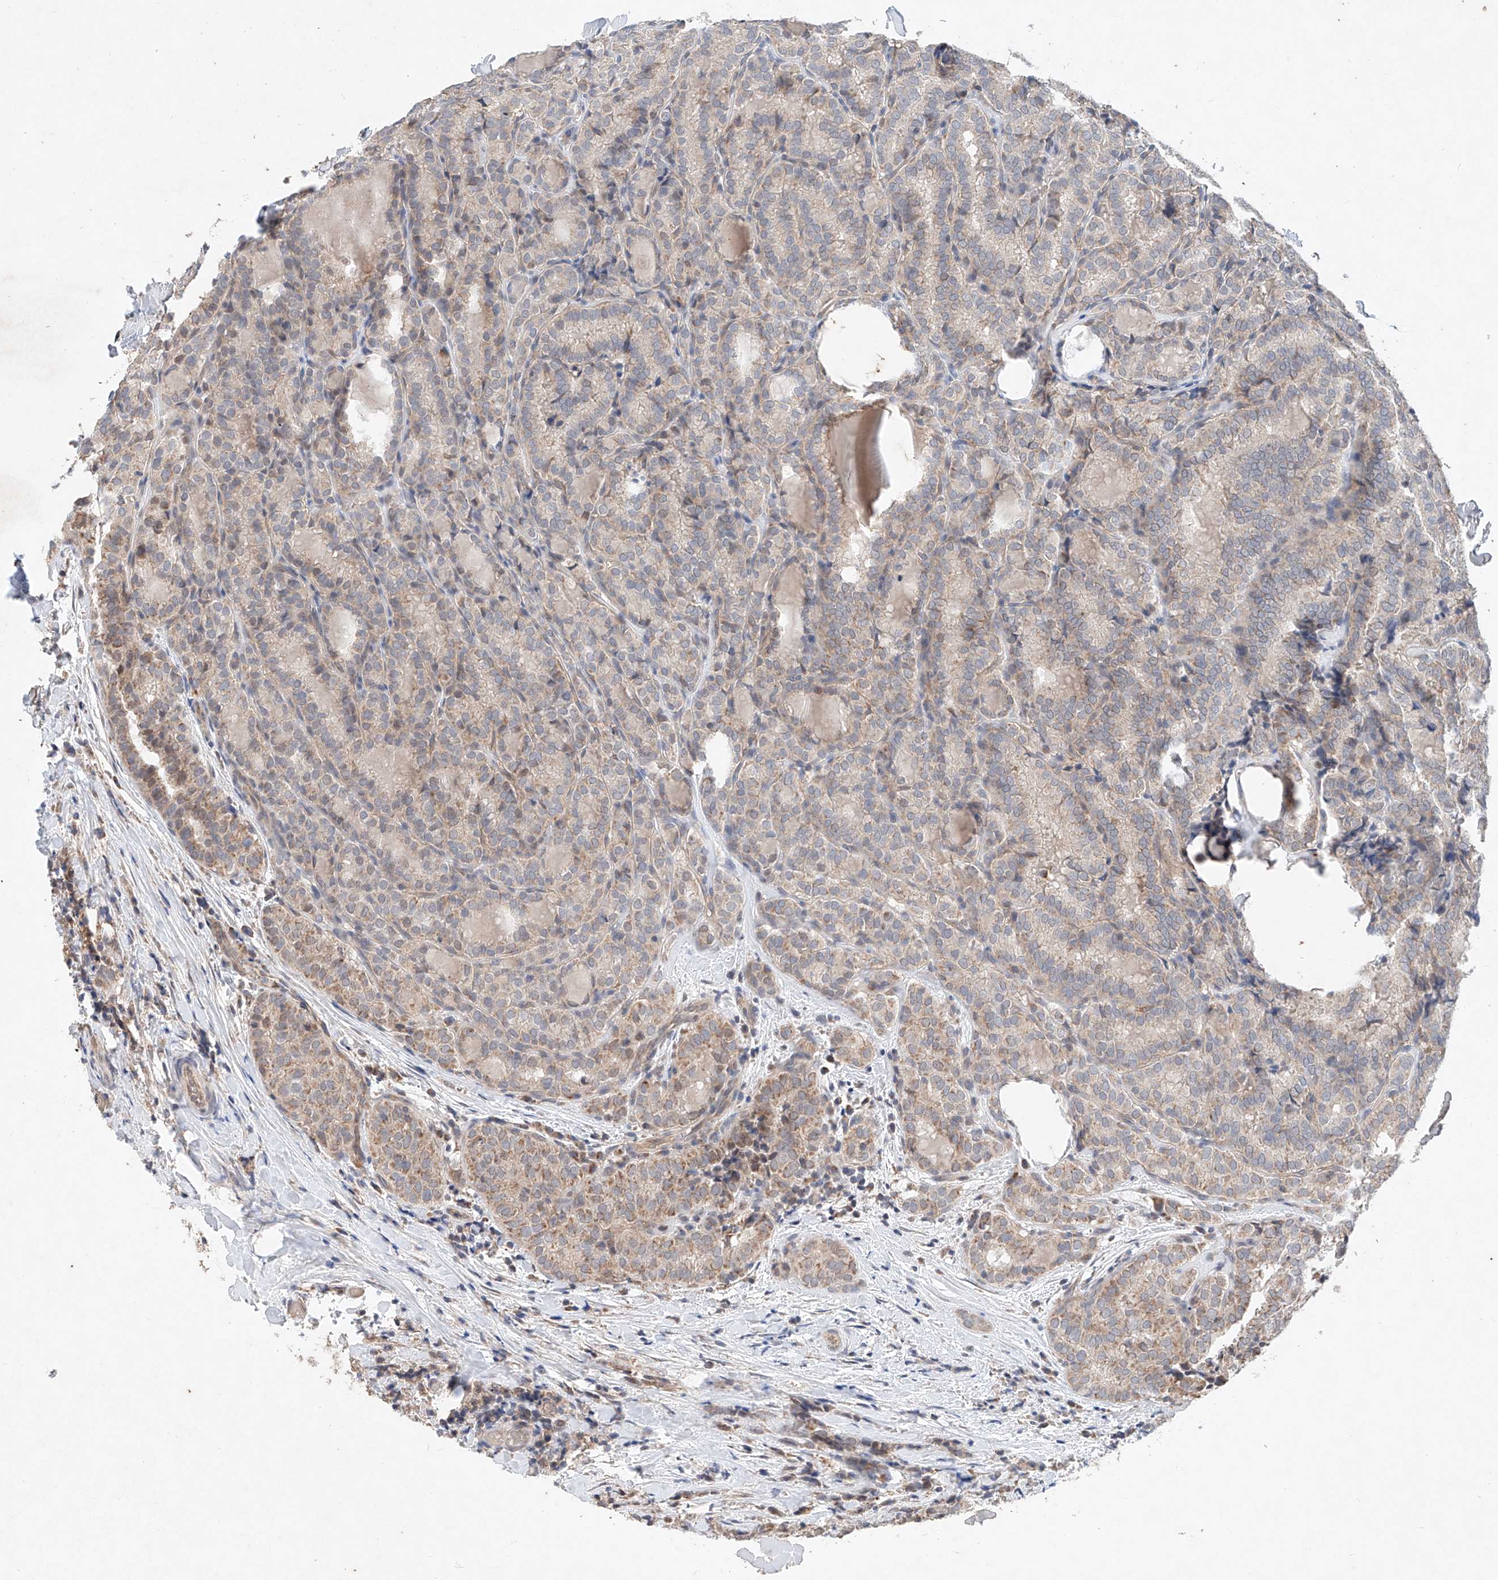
{"staining": {"intensity": "weak", "quantity": "25%-75%", "location": "cytoplasmic/membranous"}, "tissue": "thyroid cancer", "cell_type": "Tumor cells", "image_type": "cancer", "snomed": [{"axis": "morphology", "description": "Normal tissue, NOS"}, {"axis": "morphology", "description": "Papillary adenocarcinoma, NOS"}, {"axis": "topography", "description": "Thyroid gland"}], "caption": "Thyroid cancer (papillary adenocarcinoma) tissue shows weak cytoplasmic/membranous expression in approximately 25%-75% of tumor cells", "gene": "FASTK", "patient": {"sex": "female", "age": 30}}